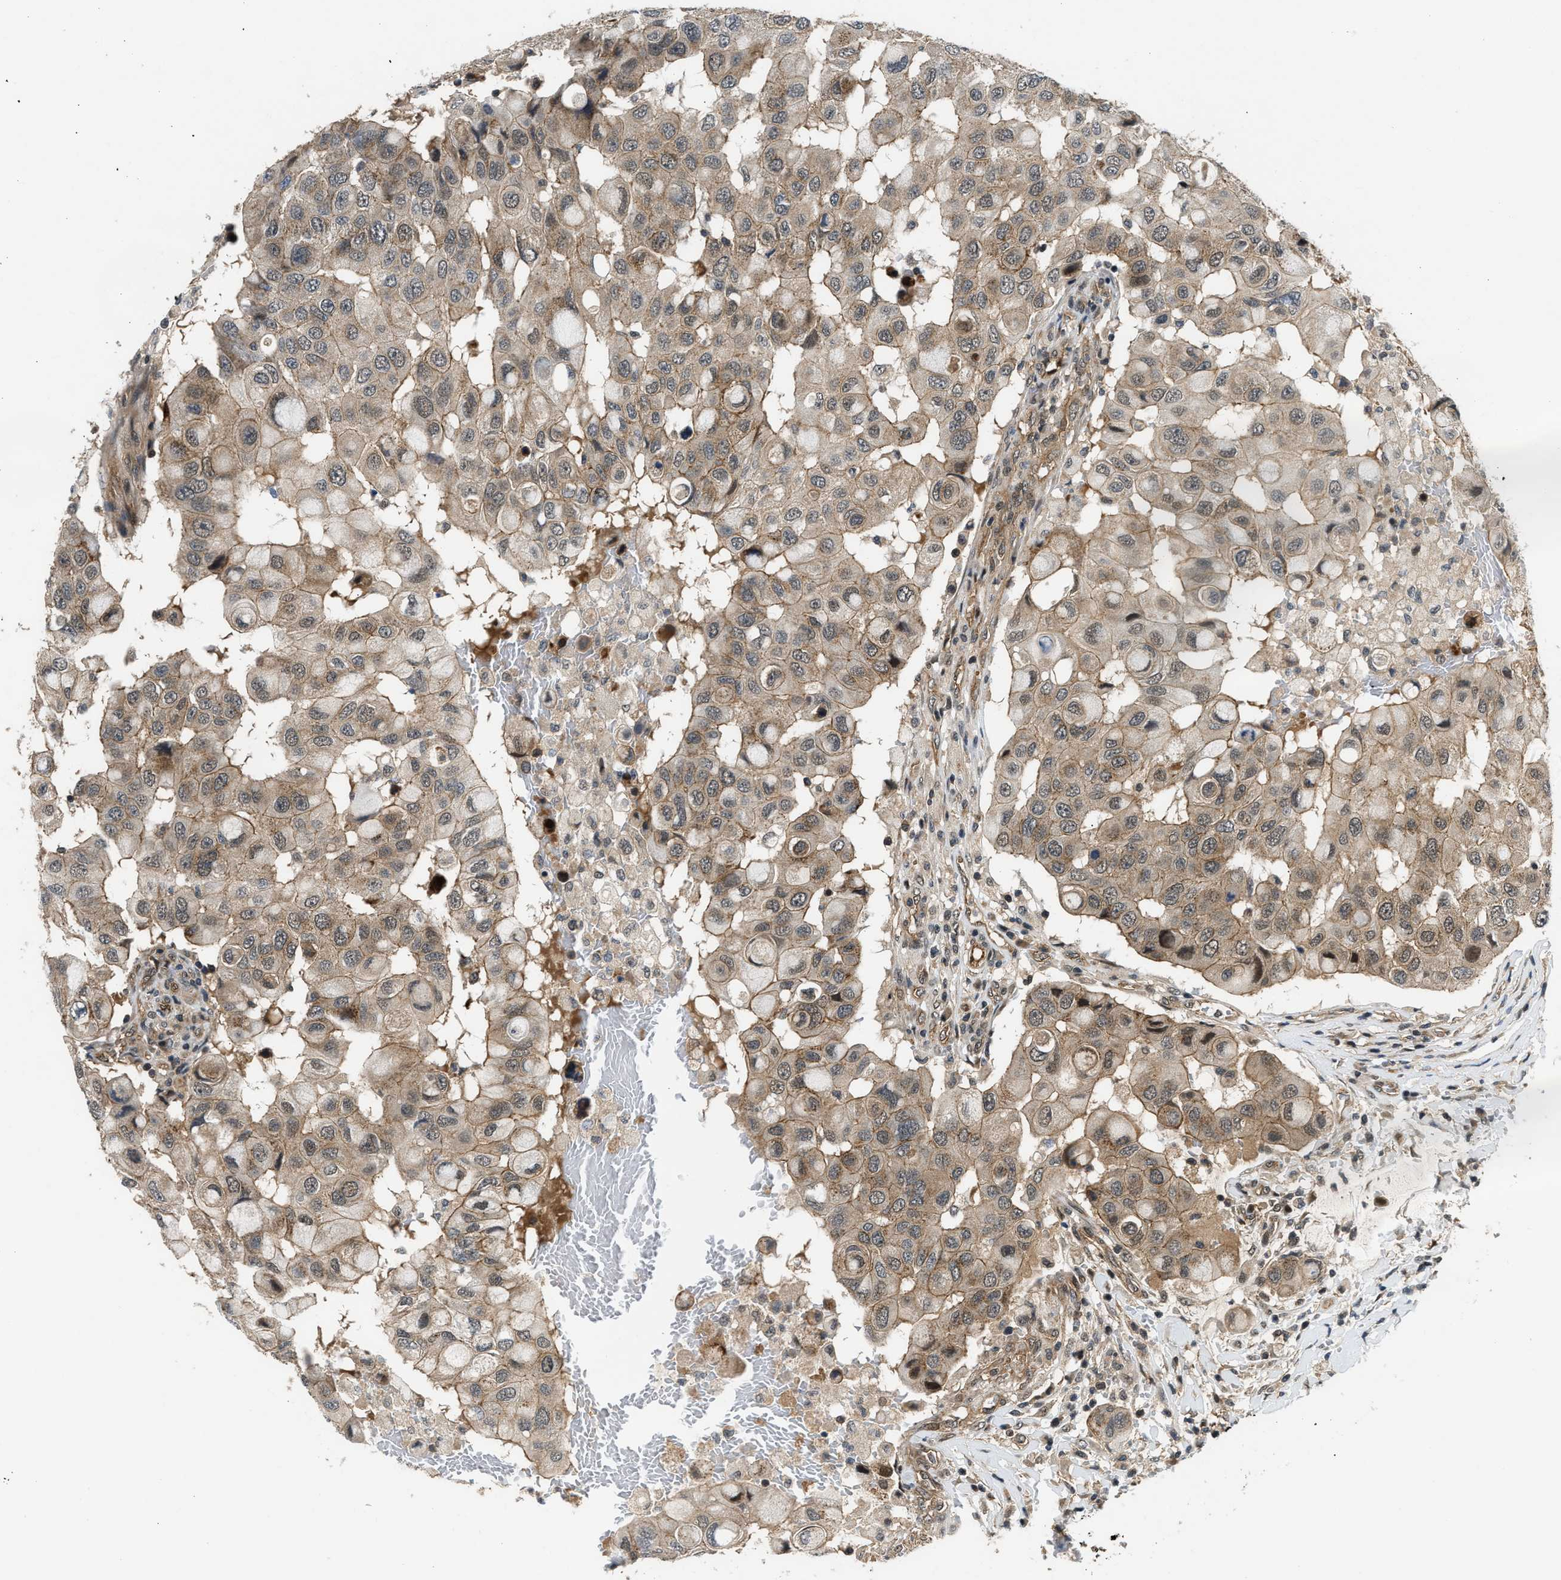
{"staining": {"intensity": "weak", "quantity": "25%-75%", "location": "cytoplasmic/membranous"}, "tissue": "breast cancer", "cell_type": "Tumor cells", "image_type": "cancer", "snomed": [{"axis": "morphology", "description": "Duct carcinoma"}, {"axis": "topography", "description": "Breast"}], "caption": "A brown stain highlights weak cytoplasmic/membranous staining of a protein in breast cancer tumor cells. (DAB (3,3'-diaminobenzidine) = brown stain, brightfield microscopy at high magnification).", "gene": "COPS2", "patient": {"sex": "female", "age": 27}}